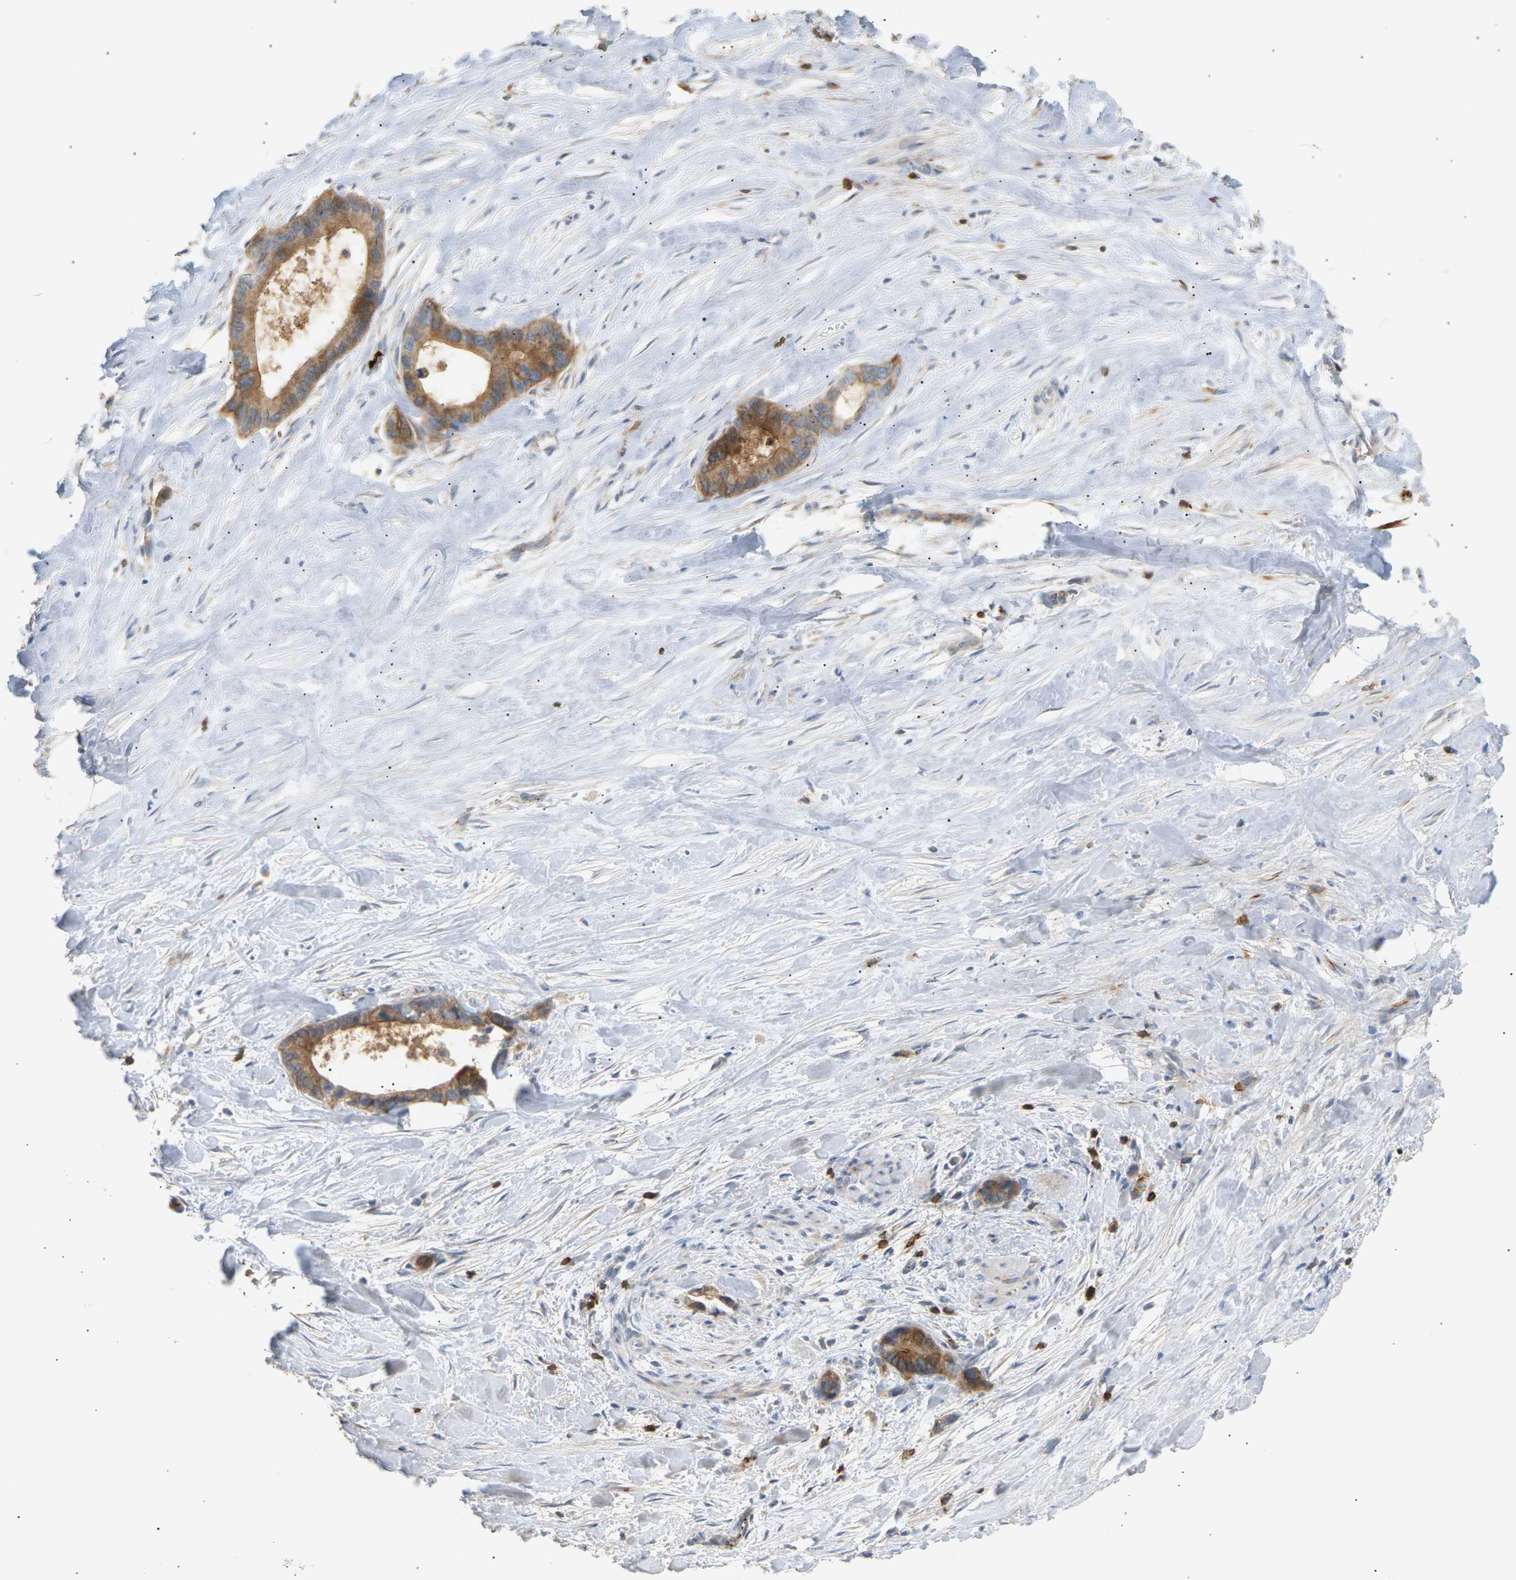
{"staining": {"intensity": "moderate", "quantity": ">75%", "location": "cytoplasmic/membranous"}, "tissue": "liver cancer", "cell_type": "Tumor cells", "image_type": "cancer", "snomed": [{"axis": "morphology", "description": "Cholangiocarcinoma"}, {"axis": "topography", "description": "Liver"}], "caption": "Brown immunohistochemical staining in liver cancer (cholangiocarcinoma) reveals moderate cytoplasmic/membranous expression in about >75% of tumor cells. (DAB (3,3'-diaminobenzidine) IHC, brown staining for protein, blue staining for nuclei).", "gene": "LIME1", "patient": {"sex": "female", "age": 55}}